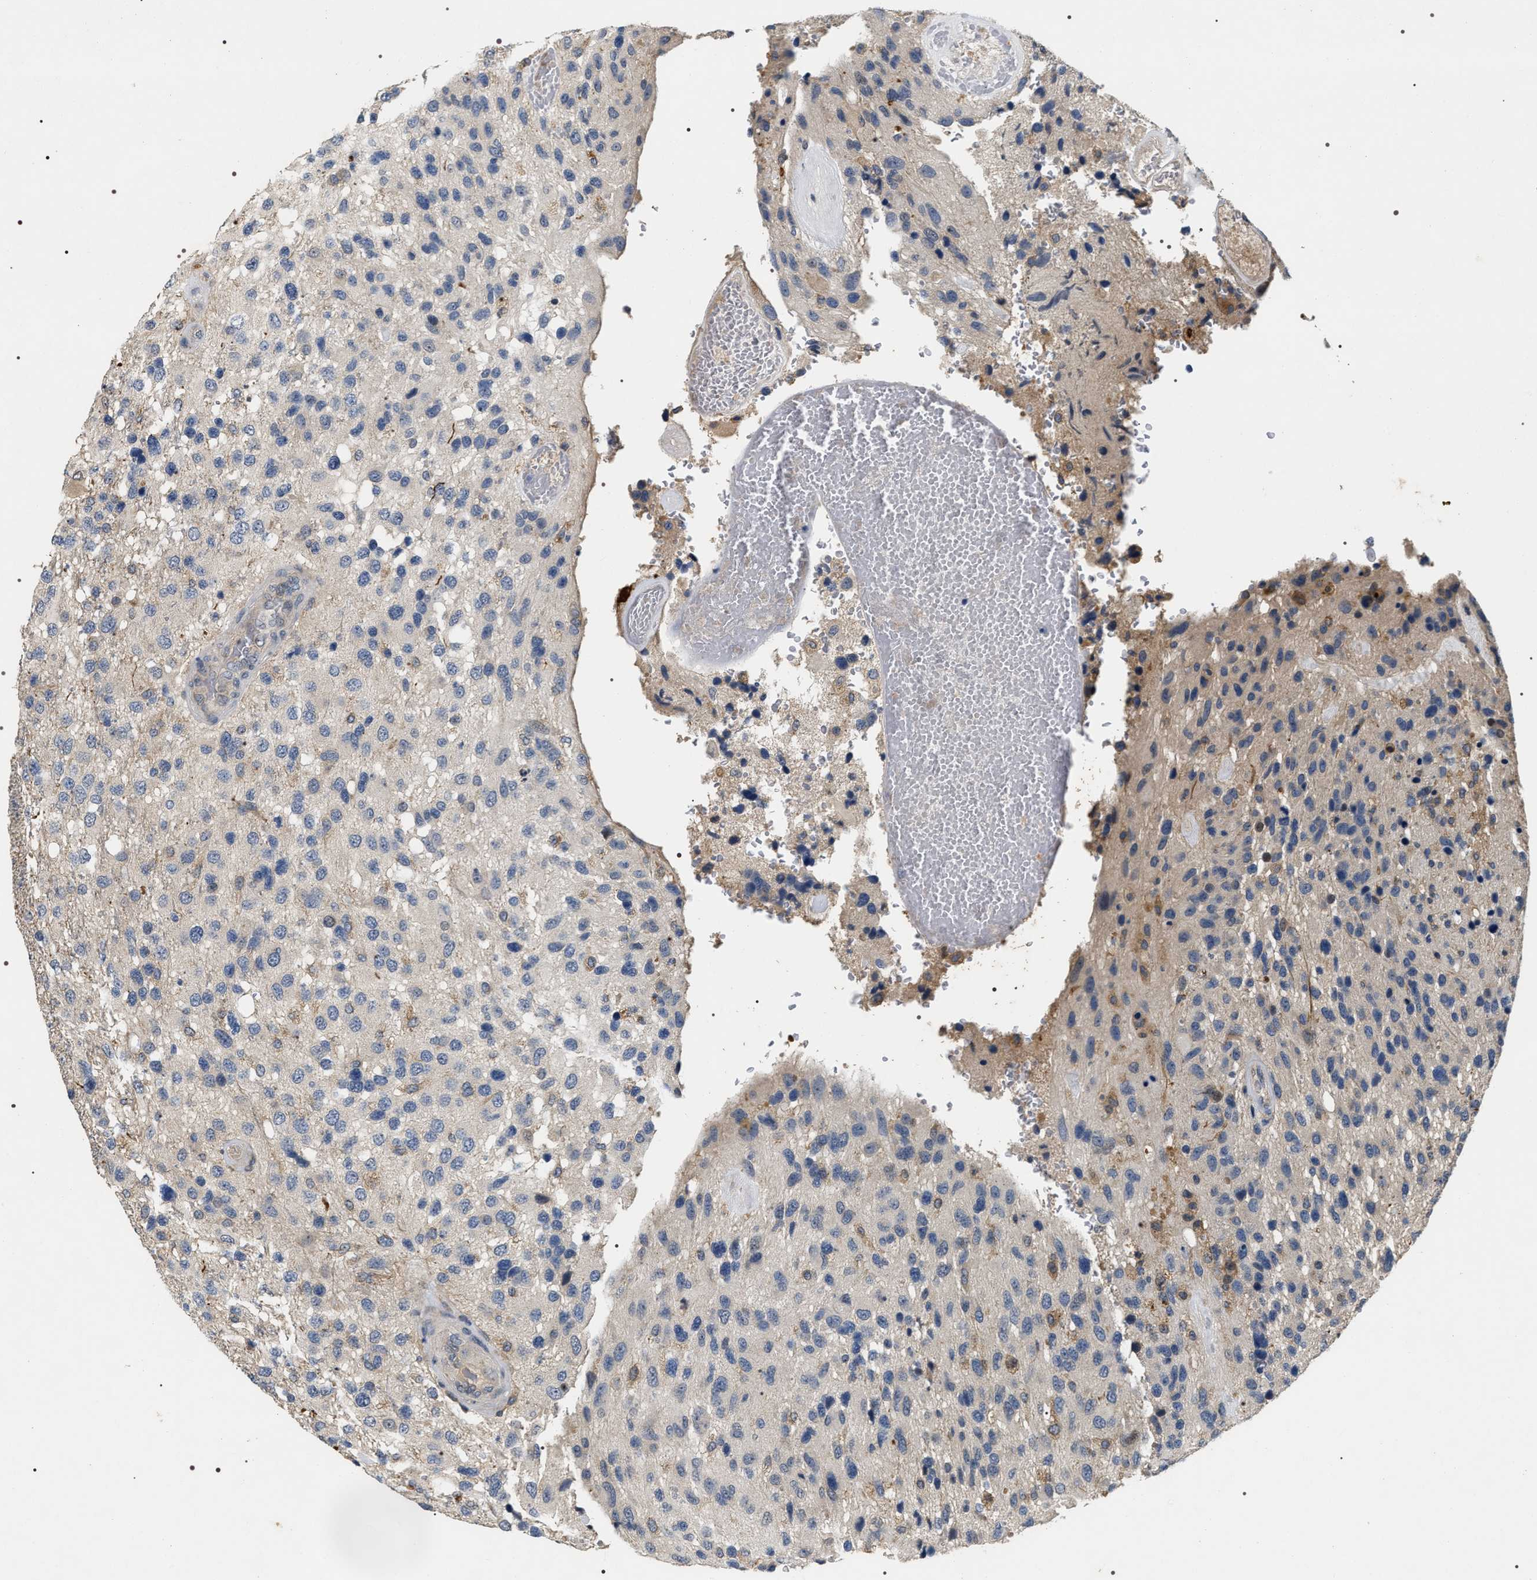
{"staining": {"intensity": "negative", "quantity": "none", "location": "none"}, "tissue": "glioma", "cell_type": "Tumor cells", "image_type": "cancer", "snomed": [{"axis": "morphology", "description": "Glioma, malignant, High grade"}, {"axis": "topography", "description": "Brain"}], "caption": "This image is of high-grade glioma (malignant) stained with immunohistochemistry (IHC) to label a protein in brown with the nuclei are counter-stained blue. There is no positivity in tumor cells. Nuclei are stained in blue.", "gene": "IFT81", "patient": {"sex": "male", "age": 36}}